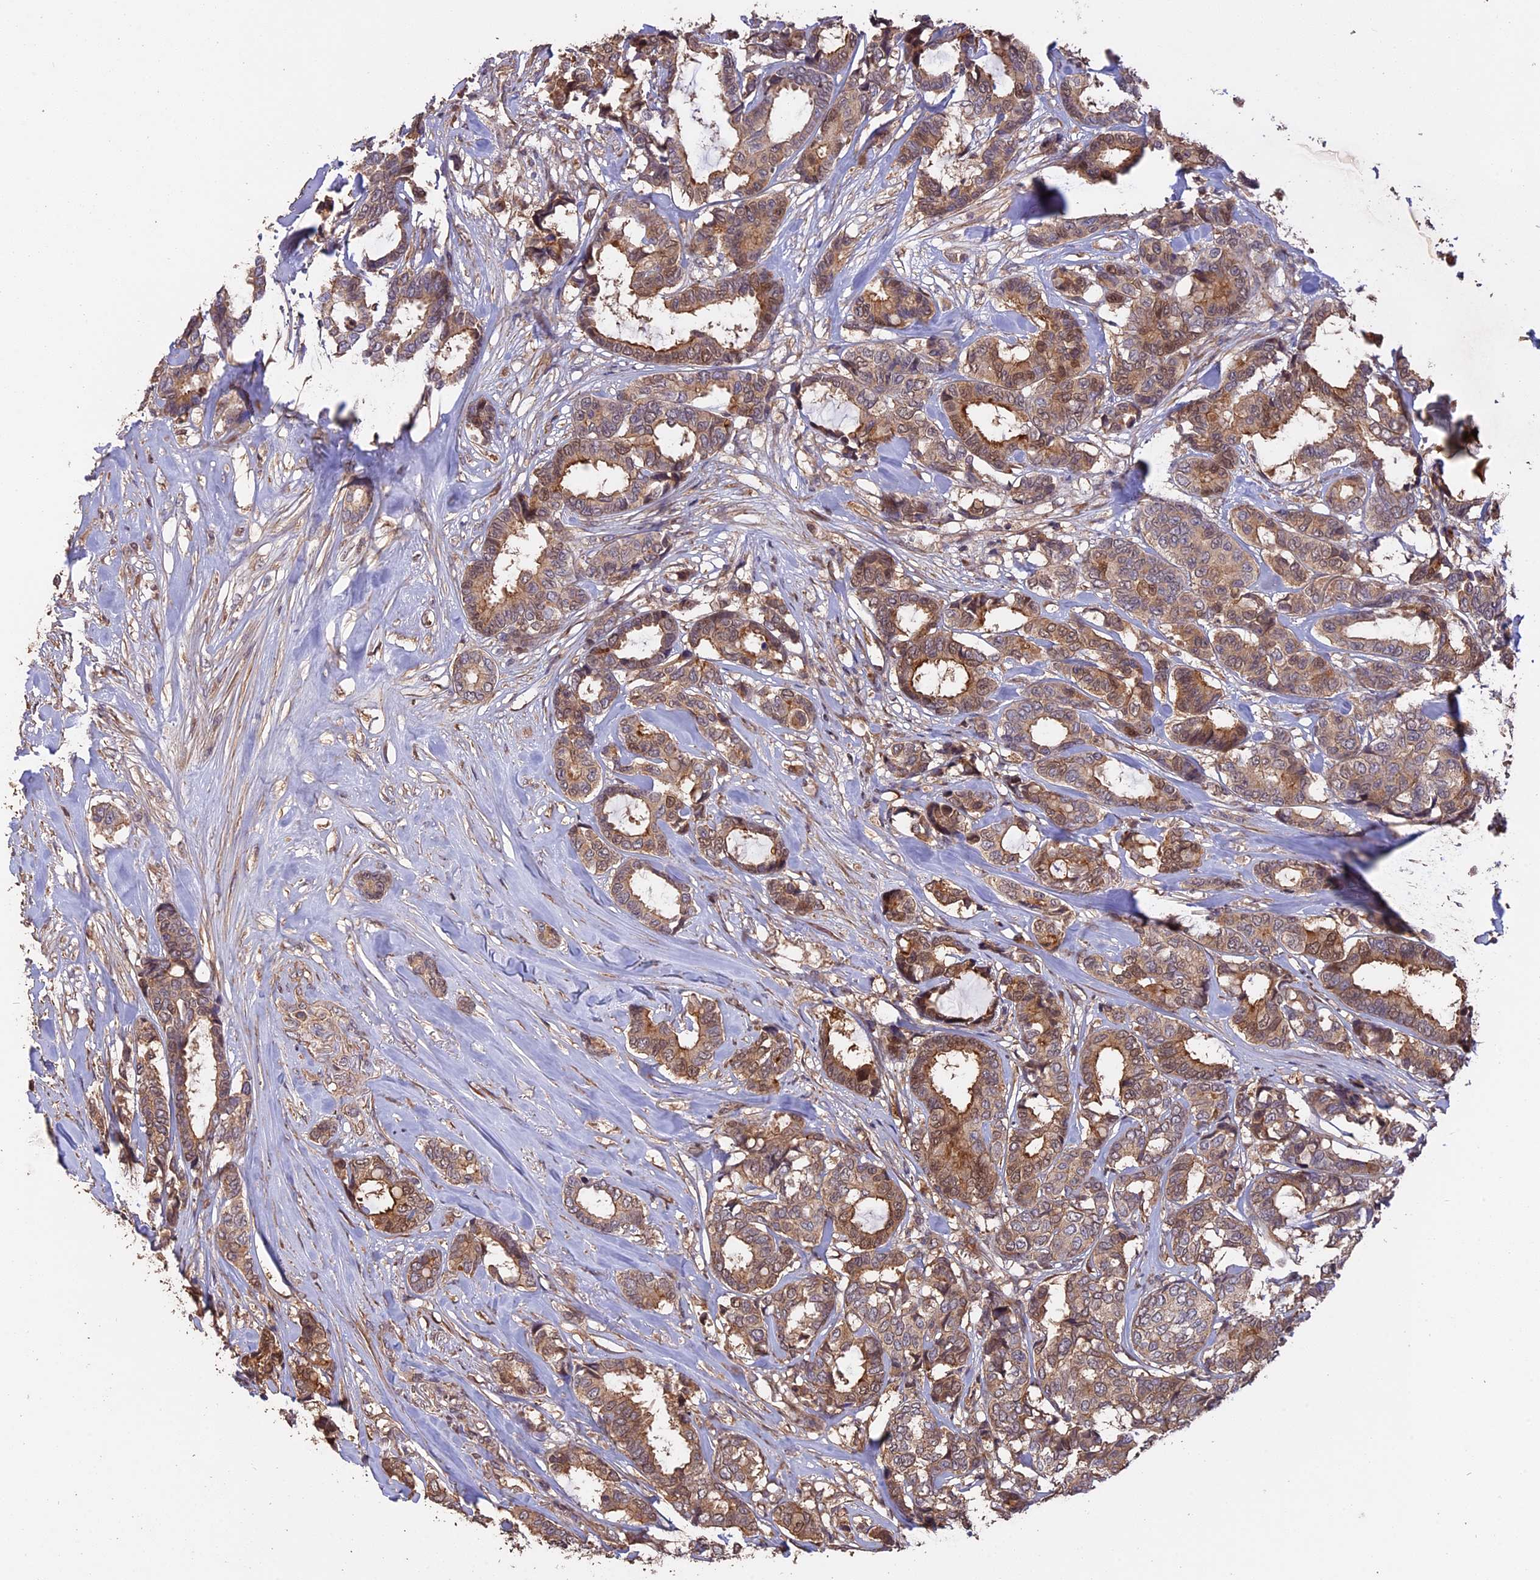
{"staining": {"intensity": "moderate", "quantity": ">75%", "location": "cytoplasmic/membranous"}, "tissue": "breast cancer", "cell_type": "Tumor cells", "image_type": "cancer", "snomed": [{"axis": "morphology", "description": "Duct carcinoma"}, {"axis": "topography", "description": "Breast"}], "caption": "Immunohistochemical staining of breast cancer demonstrates medium levels of moderate cytoplasmic/membranous expression in about >75% of tumor cells.", "gene": "RASAL1", "patient": {"sex": "female", "age": 87}}